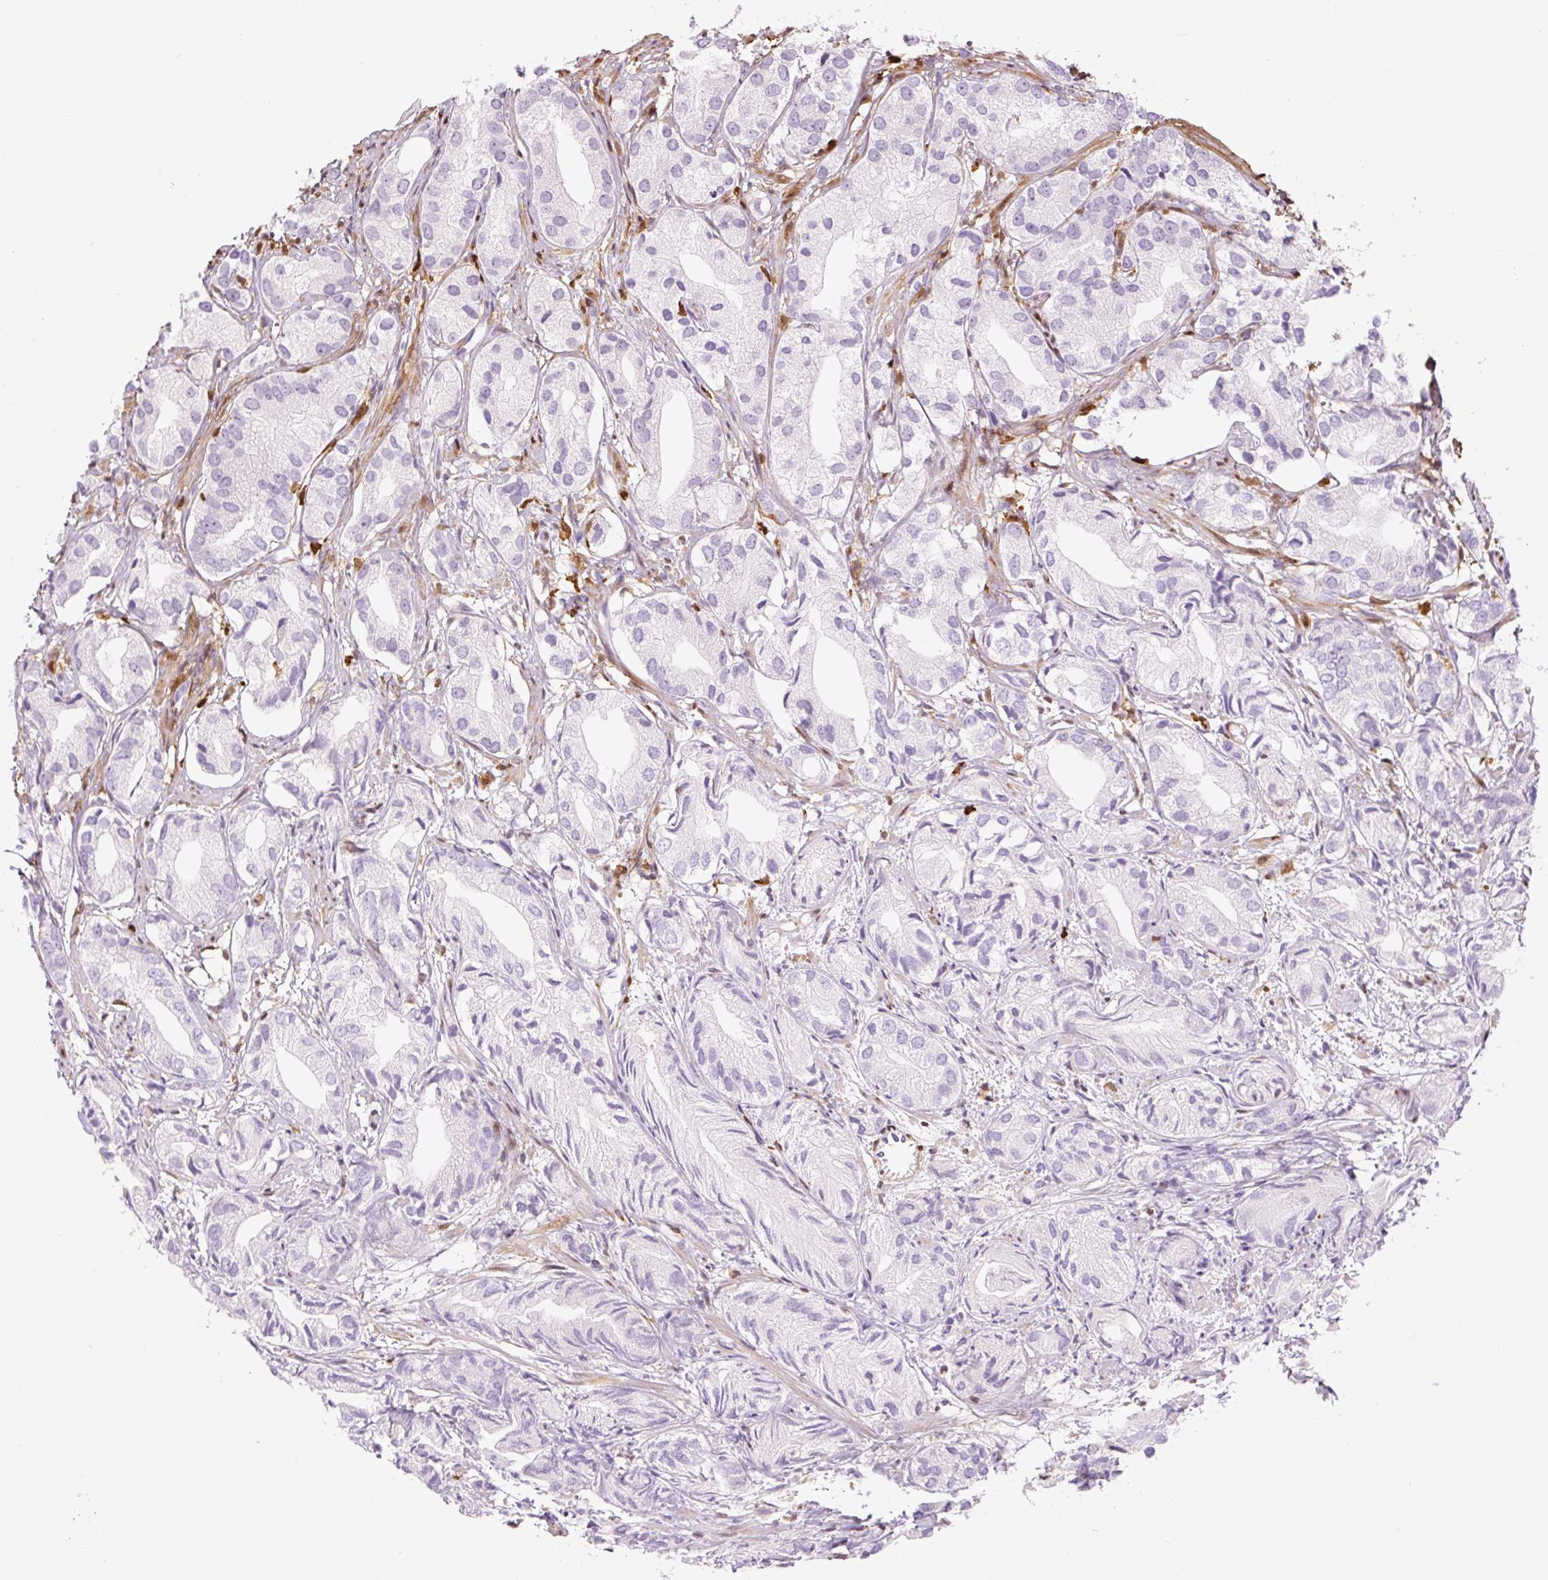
{"staining": {"intensity": "negative", "quantity": "none", "location": "none"}, "tissue": "prostate cancer", "cell_type": "Tumor cells", "image_type": "cancer", "snomed": [{"axis": "morphology", "description": "Adenocarcinoma, High grade"}, {"axis": "topography", "description": "Prostate"}], "caption": "This is a histopathology image of IHC staining of high-grade adenocarcinoma (prostate), which shows no expression in tumor cells. (DAB immunohistochemistry (IHC), high magnification).", "gene": "S100A4", "patient": {"sex": "male", "age": 82}}